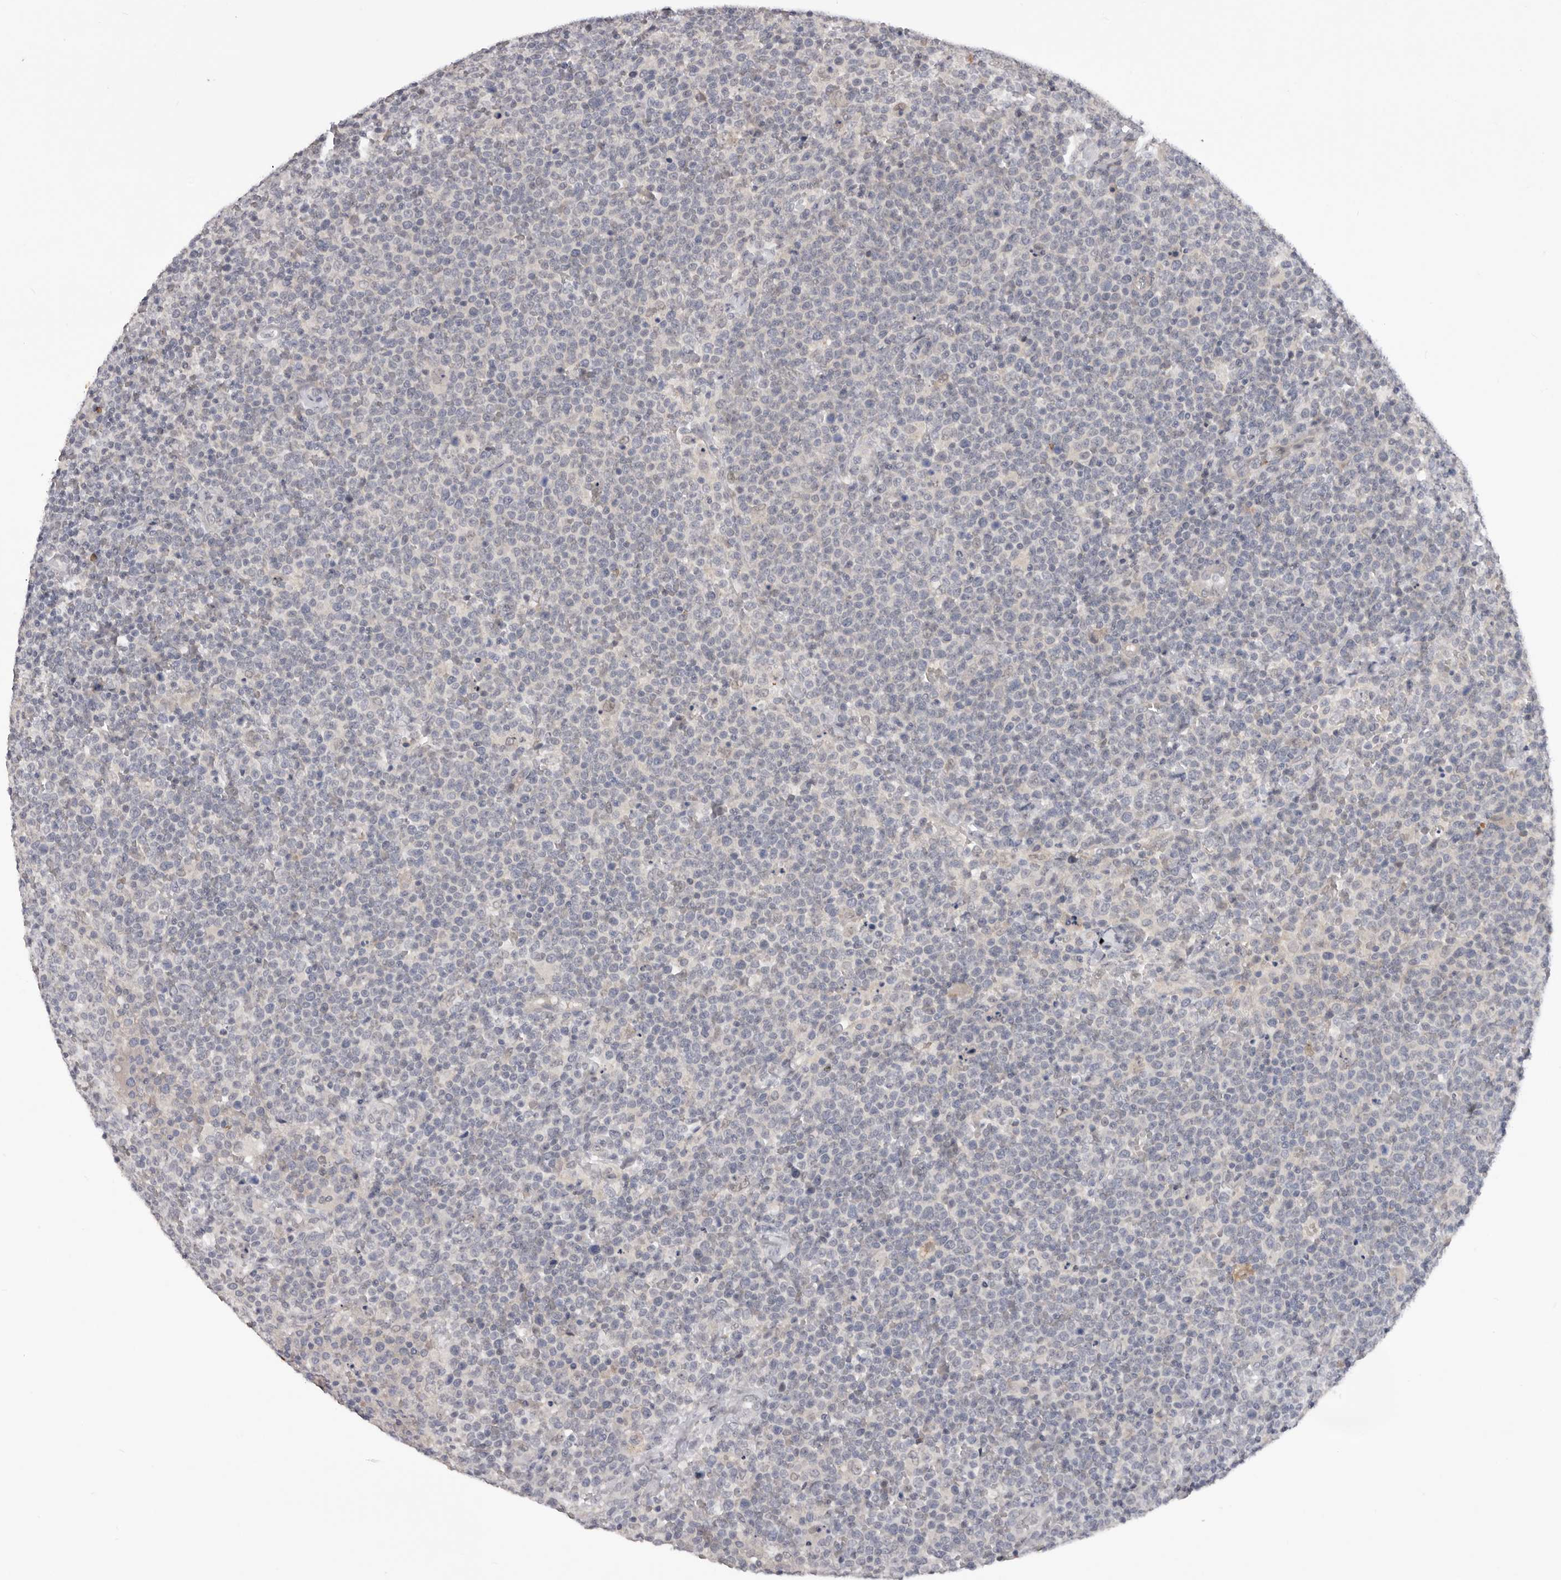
{"staining": {"intensity": "negative", "quantity": "none", "location": "none"}, "tissue": "lymphoma", "cell_type": "Tumor cells", "image_type": "cancer", "snomed": [{"axis": "morphology", "description": "Malignant lymphoma, non-Hodgkin's type, High grade"}, {"axis": "topography", "description": "Lymph node"}], "caption": "Immunohistochemistry (IHC) histopathology image of neoplastic tissue: lymphoma stained with DAB reveals no significant protein positivity in tumor cells. The staining is performed using DAB (3,3'-diaminobenzidine) brown chromogen with nuclei counter-stained in using hematoxylin.", "gene": "TNR", "patient": {"sex": "male", "age": 61}}